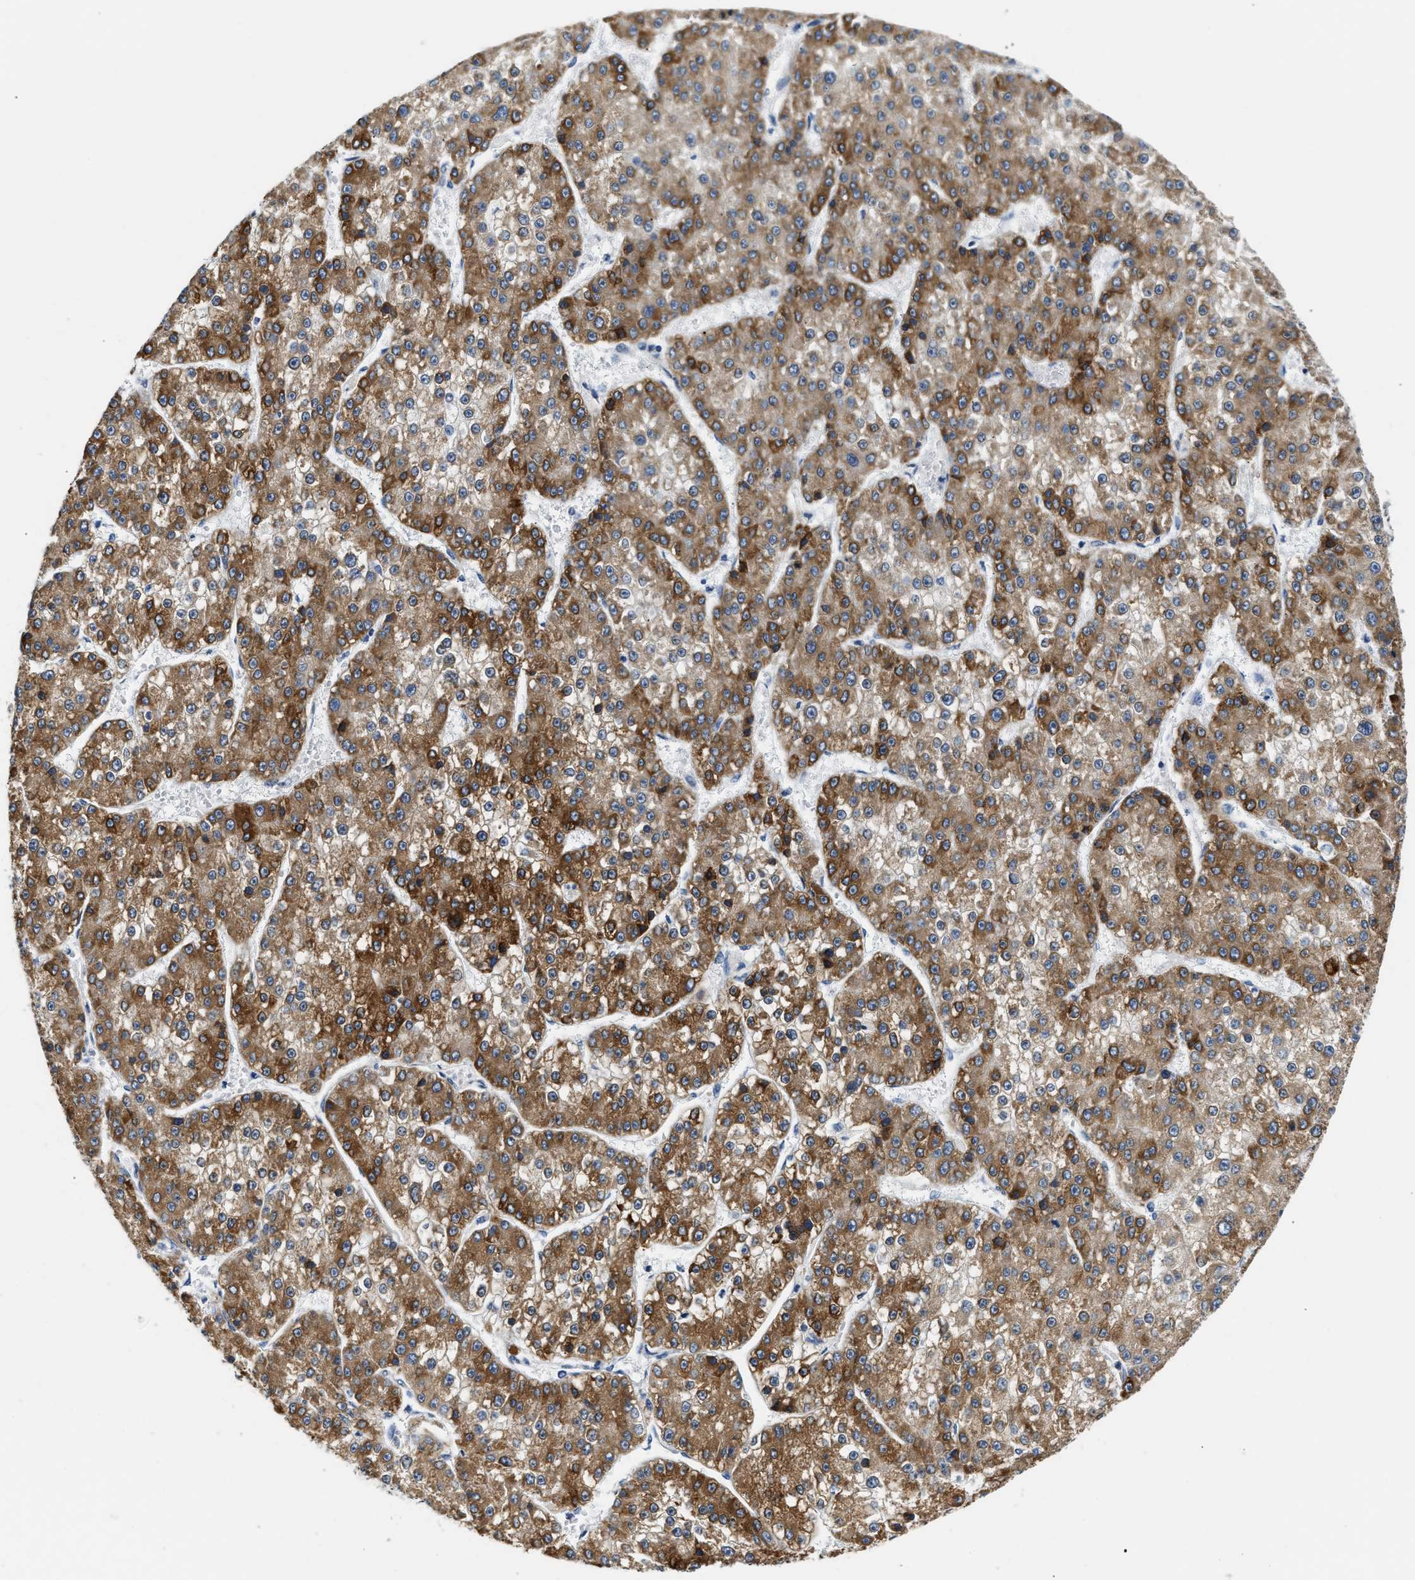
{"staining": {"intensity": "moderate", "quantity": ">75%", "location": "cytoplasmic/membranous"}, "tissue": "liver cancer", "cell_type": "Tumor cells", "image_type": "cancer", "snomed": [{"axis": "morphology", "description": "Carcinoma, Hepatocellular, NOS"}, {"axis": "topography", "description": "Liver"}], "caption": "Tumor cells reveal medium levels of moderate cytoplasmic/membranous positivity in approximately >75% of cells in human hepatocellular carcinoma (liver).", "gene": "CLGN", "patient": {"sex": "female", "age": 73}}